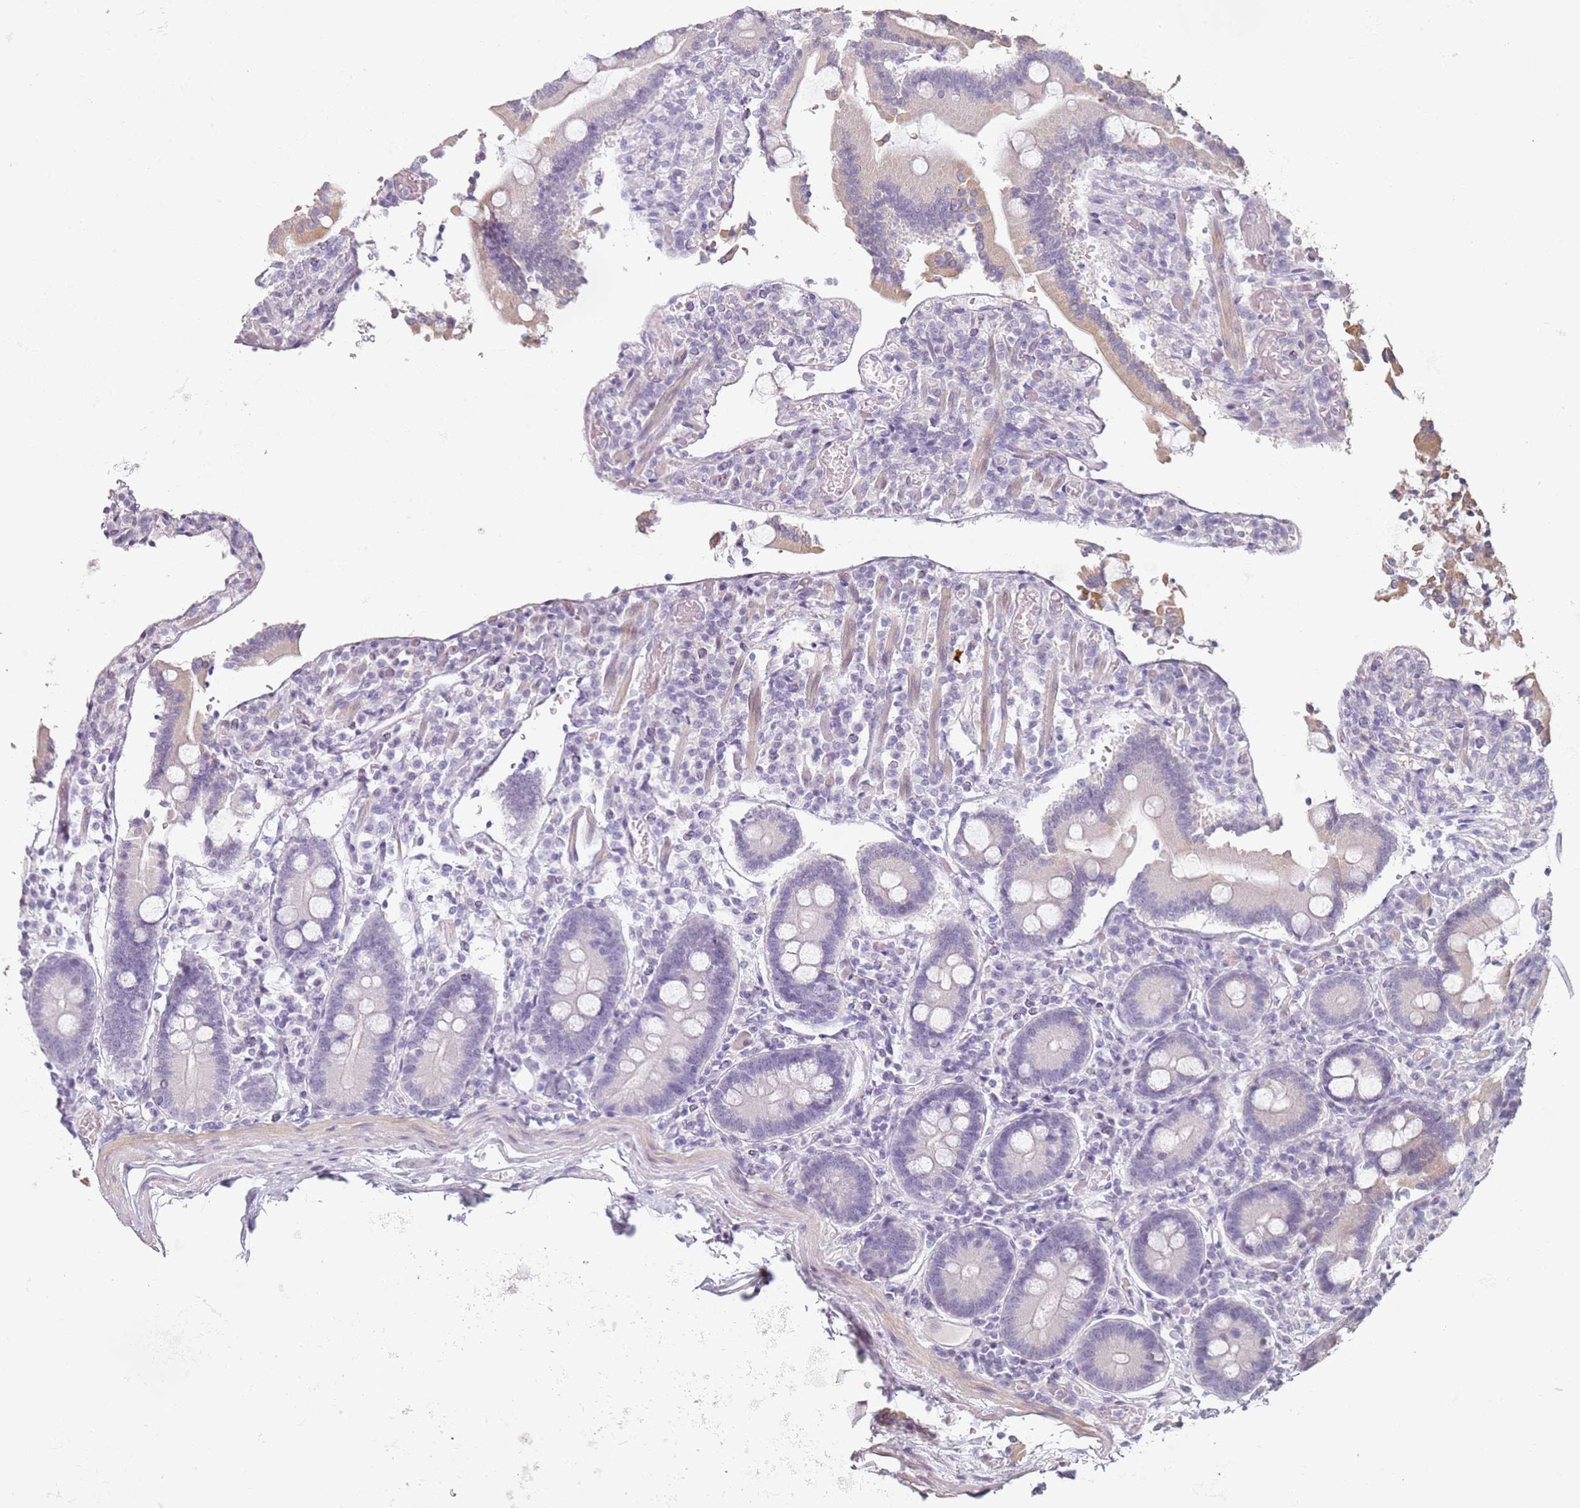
{"staining": {"intensity": "moderate", "quantity": "25%-75%", "location": "cytoplasmic/membranous"}, "tissue": "duodenum", "cell_type": "Glandular cells", "image_type": "normal", "snomed": [{"axis": "morphology", "description": "Normal tissue, NOS"}, {"axis": "topography", "description": "Duodenum"}], "caption": "Protein expression analysis of normal duodenum demonstrates moderate cytoplasmic/membranous positivity in approximately 25%-75% of glandular cells. (IHC, brightfield microscopy, high magnification).", "gene": "DNAH11", "patient": {"sex": "male", "age": 55}}